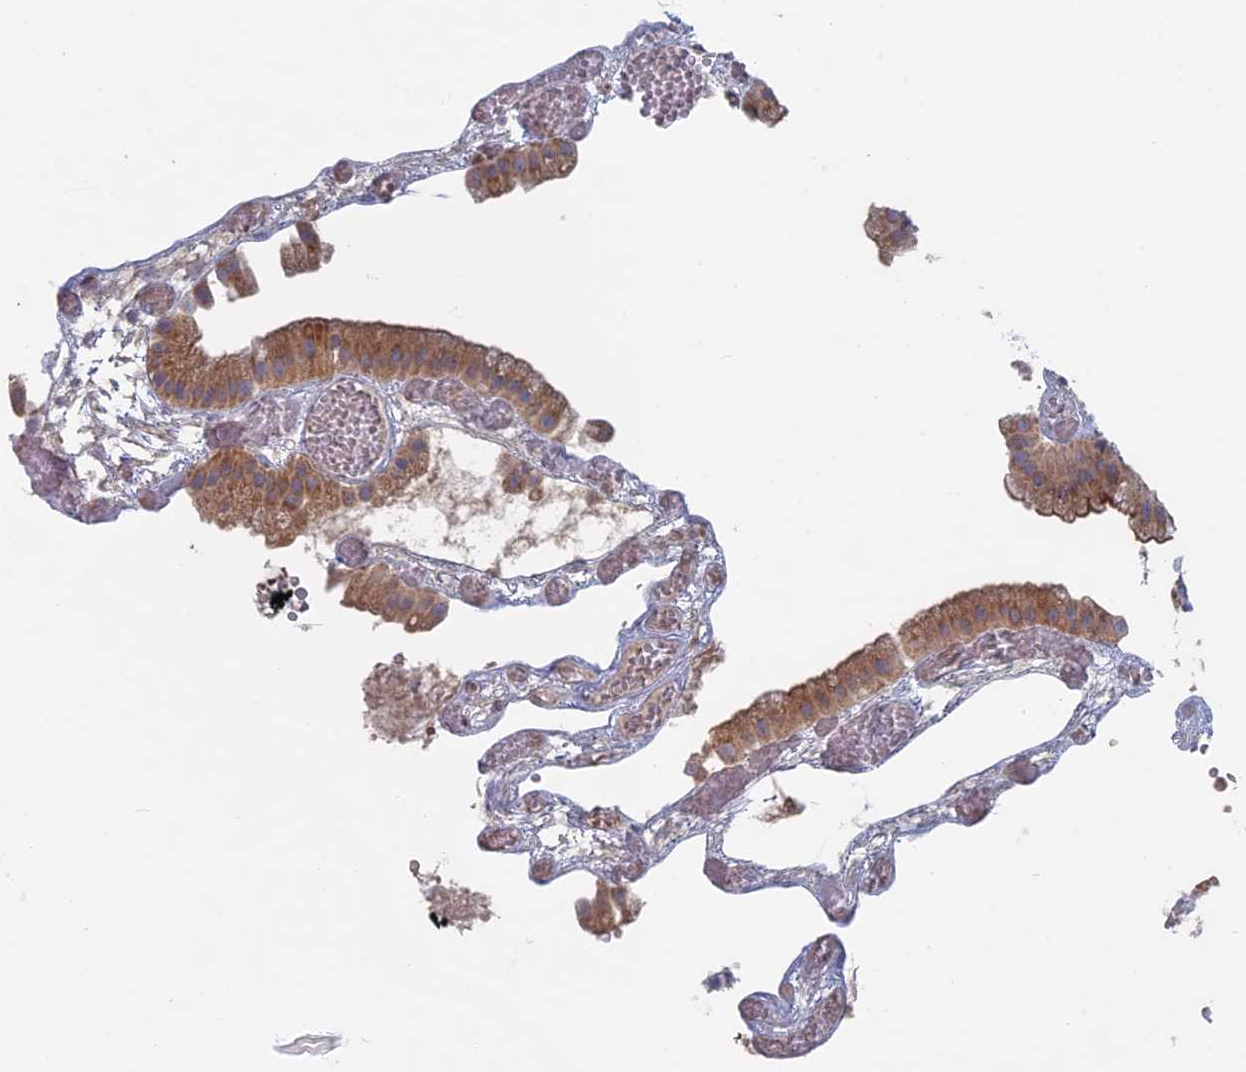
{"staining": {"intensity": "moderate", "quantity": ">75%", "location": "cytoplasmic/membranous"}, "tissue": "gallbladder", "cell_type": "Glandular cells", "image_type": "normal", "snomed": [{"axis": "morphology", "description": "Normal tissue, NOS"}, {"axis": "topography", "description": "Gallbladder"}], "caption": "Immunohistochemical staining of benign gallbladder displays >75% levels of moderate cytoplasmic/membranous protein positivity in approximately >75% of glandular cells.", "gene": "TBC1D30", "patient": {"sex": "female", "age": 64}}